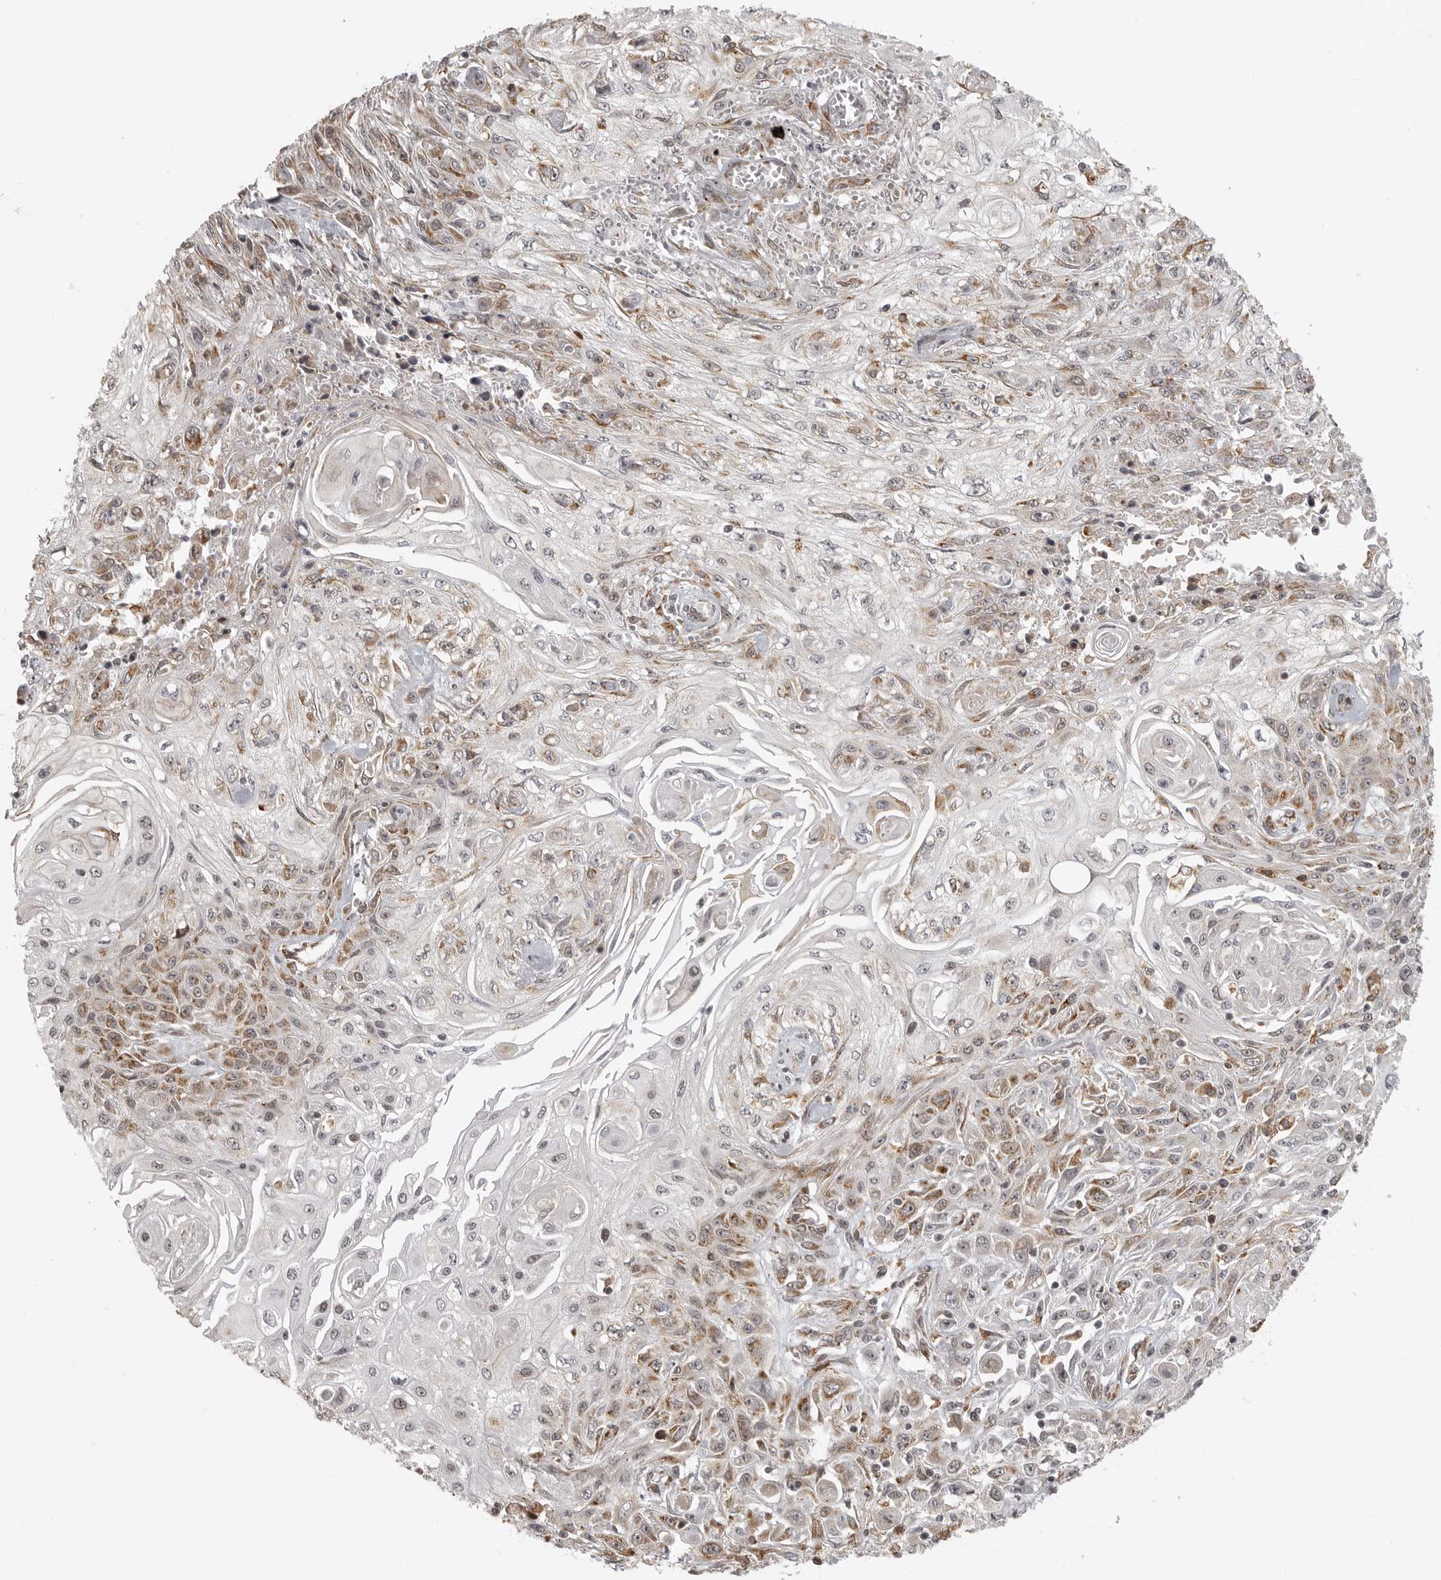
{"staining": {"intensity": "moderate", "quantity": ">75%", "location": "cytoplasmic/membranous"}, "tissue": "skin cancer", "cell_type": "Tumor cells", "image_type": "cancer", "snomed": [{"axis": "morphology", "description": "Squamous cell carcinoma, NOS"}, {"axis": "morphology", "description": "Squamous cell carcinoma, metastatic, NOS"}, {"axis": "topography", "description": "Skin"}, {"axis": "topography", "description": "Lymph node"}], "caption": "Human skin metastatic squamous cell carcinoma stained for a protein (brown) demonstrates moderate cytoplasmic/membranous positive staining in approximately >75% of tumor cells.", "gene": "ISG20L2", "patient": {"sex": "male", "age": 75}}